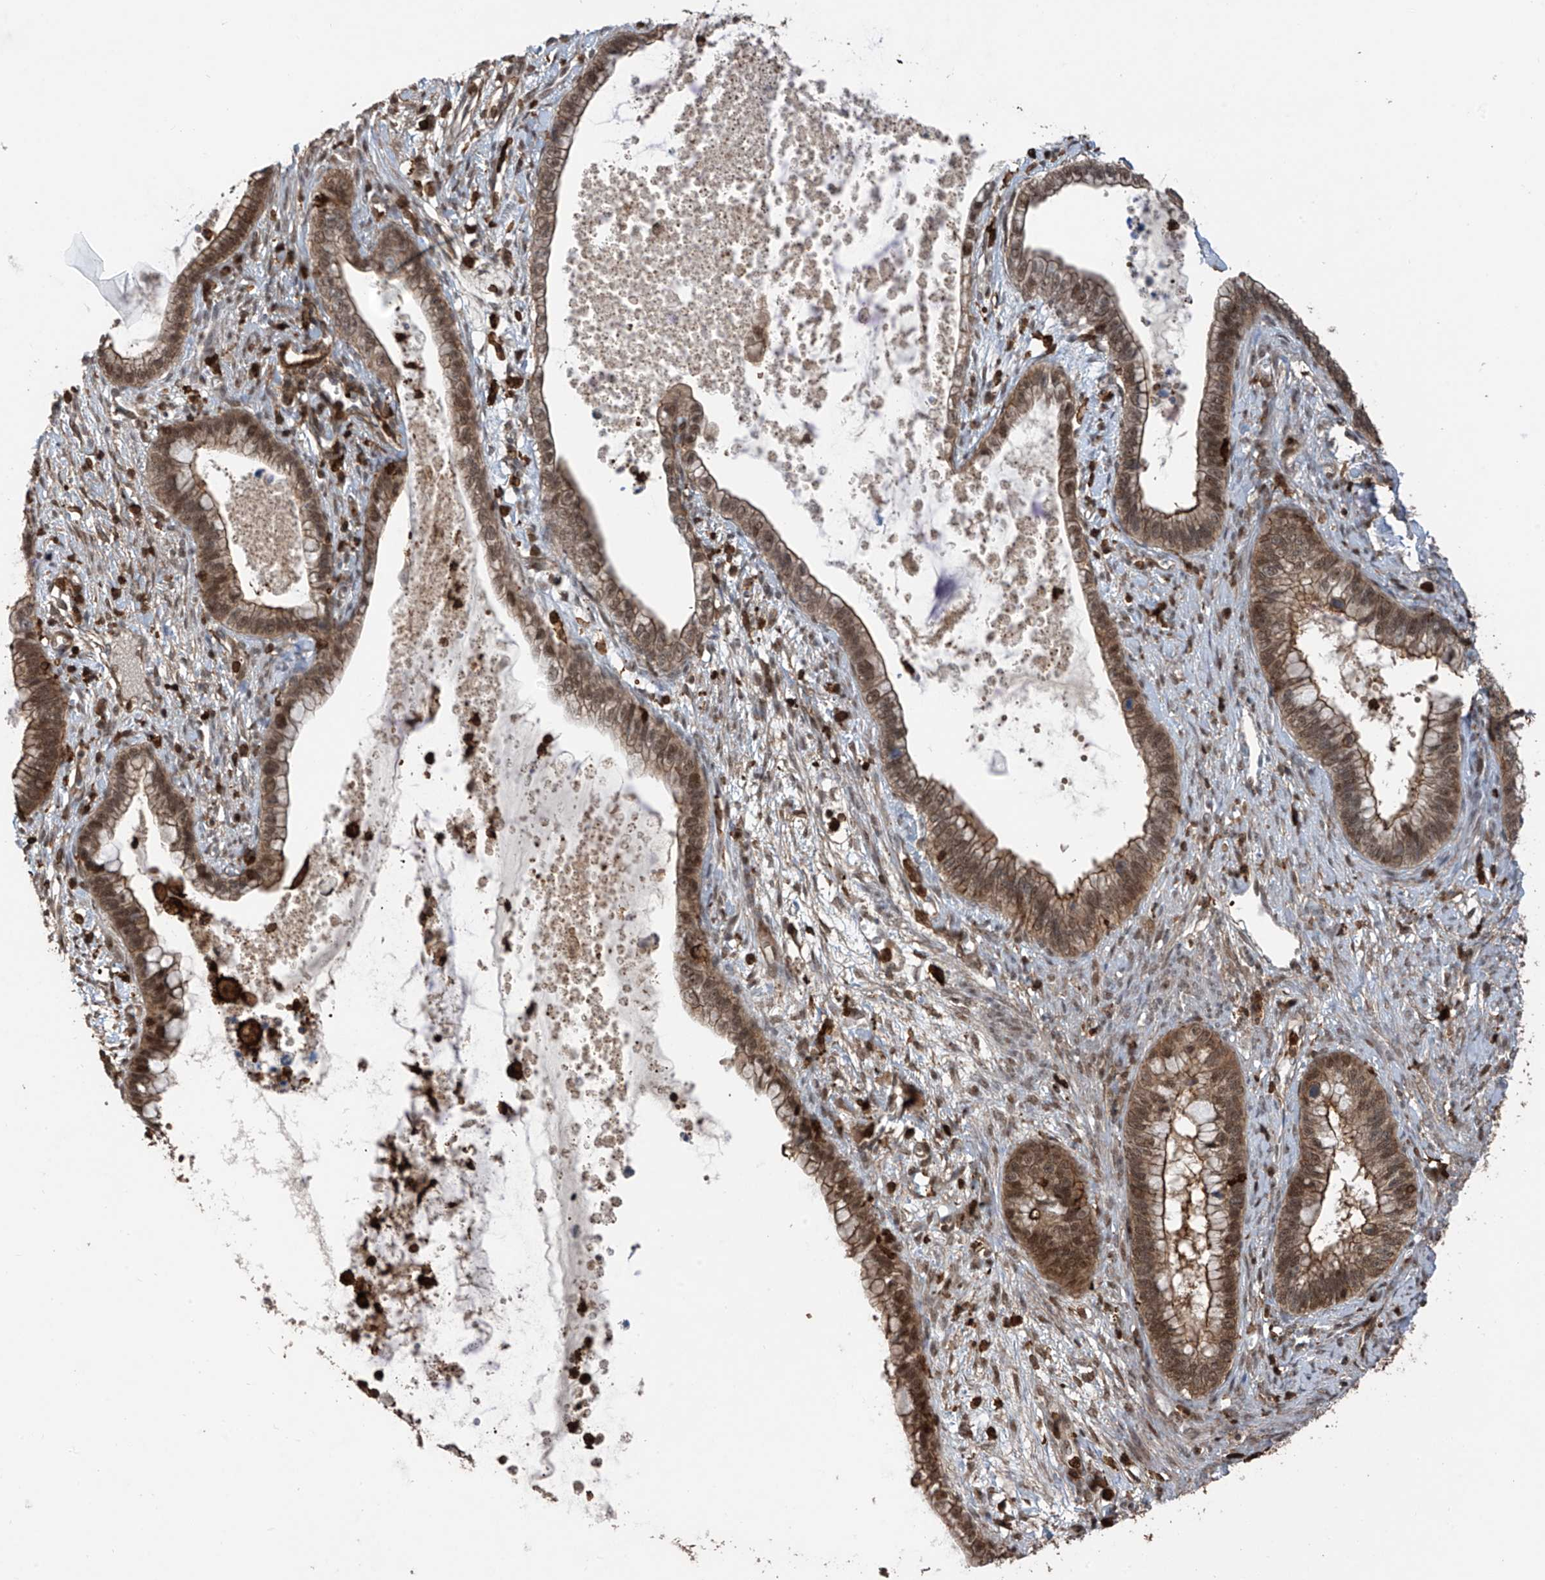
{"staining": {"intensity": "moderate", "quantity": ">75%", "location": "cytoplasmic/membranous,nuclear"}, "tissue": "cervical cancer", "cell_type": "Tumor cells", "image_type": "cancer", "snomed": [{"axis": "morphology", "description": "Adenocarcinoma, NOS"}, {"axis": "topography", "description": "Cervix"}], "caption": "A photomicrograph showing moderate cytoplasmic/membranous and nuclear expression in approximately >75% of tumor cells in cervical cancer (adenocarcinoma), as visualized by brown immunohistochemical staining.", "gene": "MICAL1", "patient": {"sex": "female", "age": 44}}